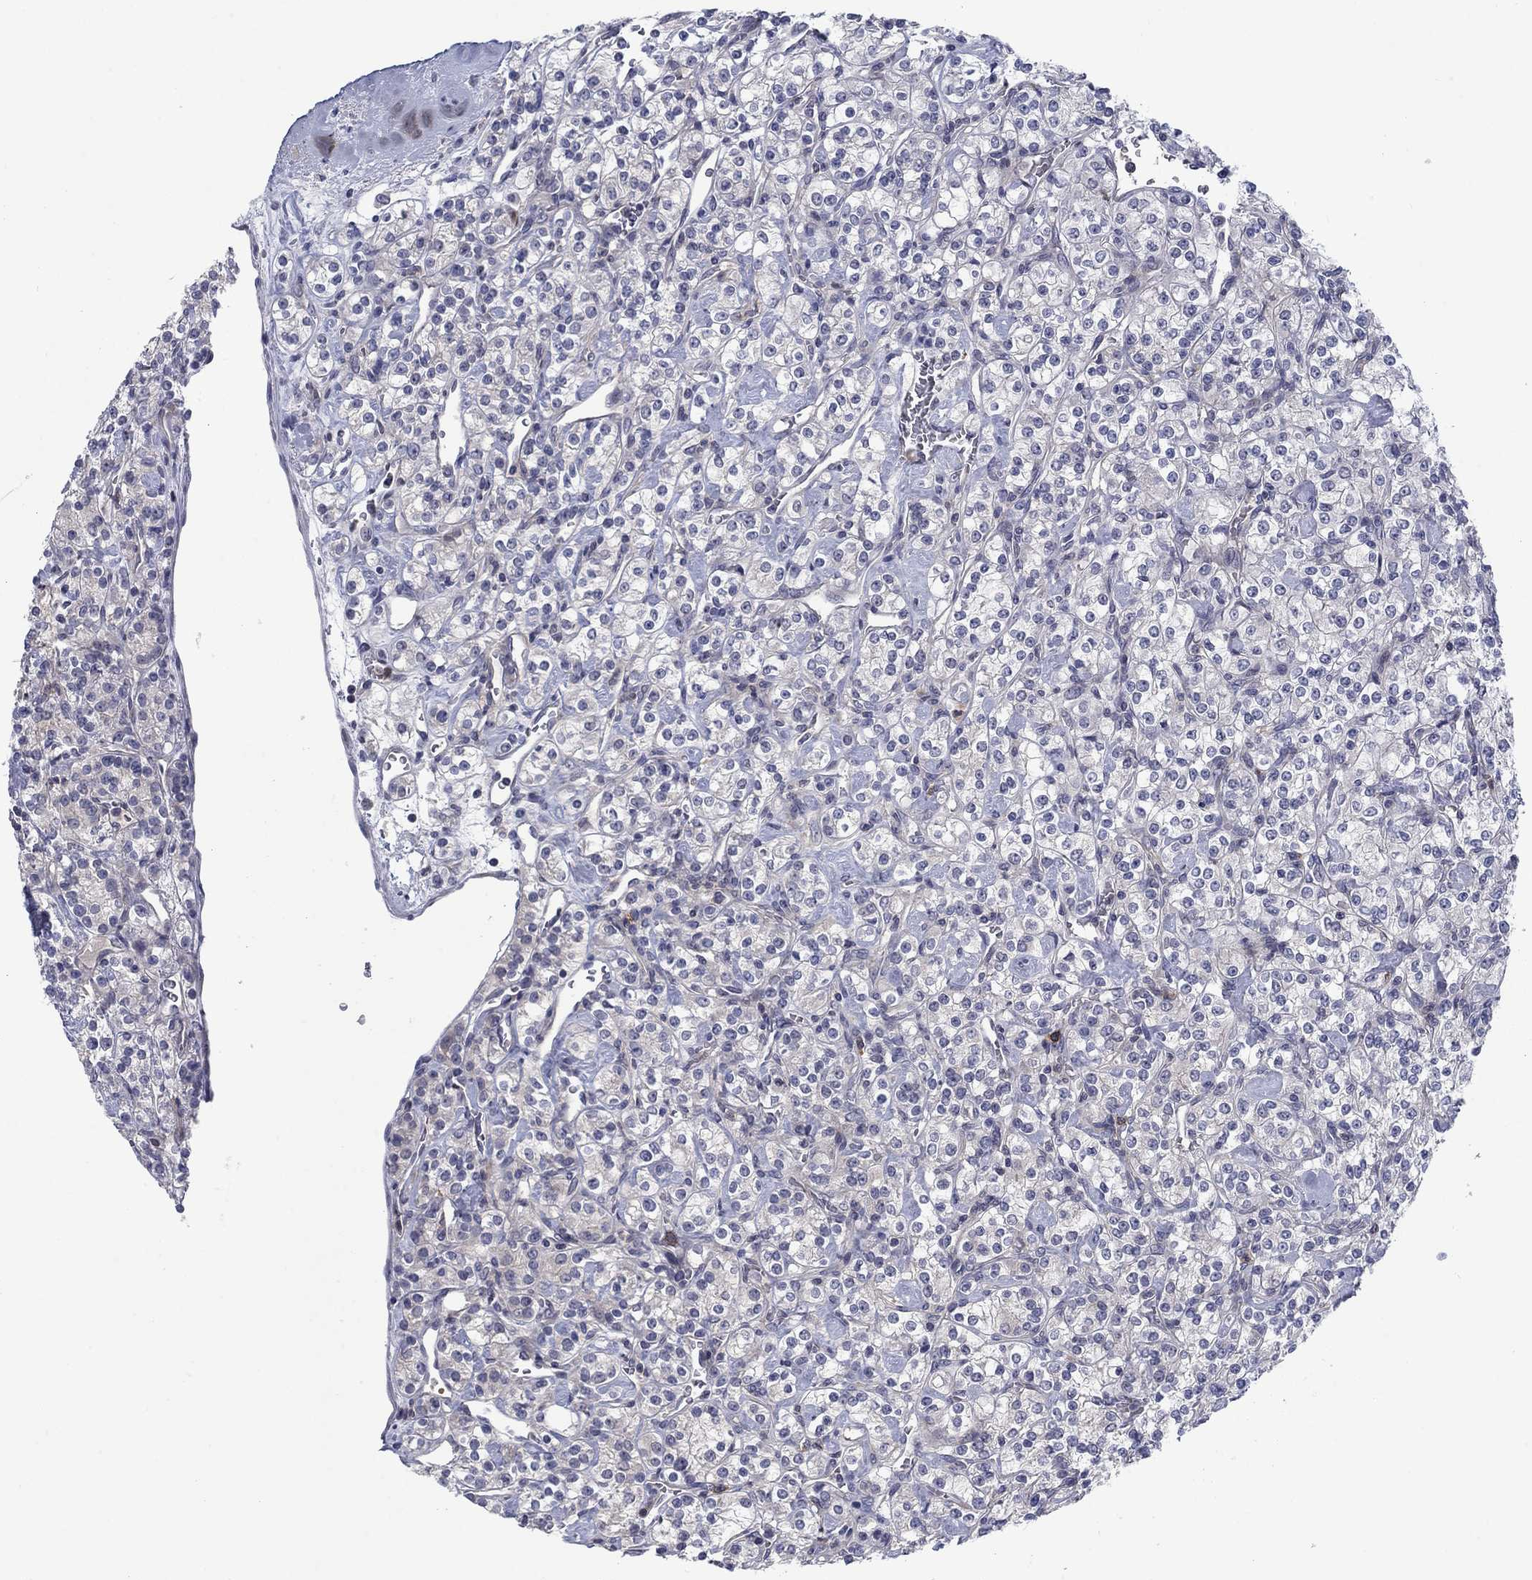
{"staining": {"intensity": "negative", "quantity": "none", "location": "none"}, "tissue": "renal cancer", "cell_type": "Tumor cells", "image_type": "cancer", "snomed": [{"axis": "morphology", "description": "Adenocarcinoma, NOS"}, {"axis": "topography", "description": "Kidney"}], "caption": "High magnification brightfield microscopy of renal adenocarcinoma stained with DAB (3,3'-diaminobenzidine) (brown) and counterstained with hematoxylin (blue): tumor cells show no significant staining. Brightfield microscopy of immunohistochemistry (IHC) stained with DAB (brown) and hematoxylin (blue), captured at high magnification.", "gene": "KIF15", "patient": {"sex": "male", "age": 77}}